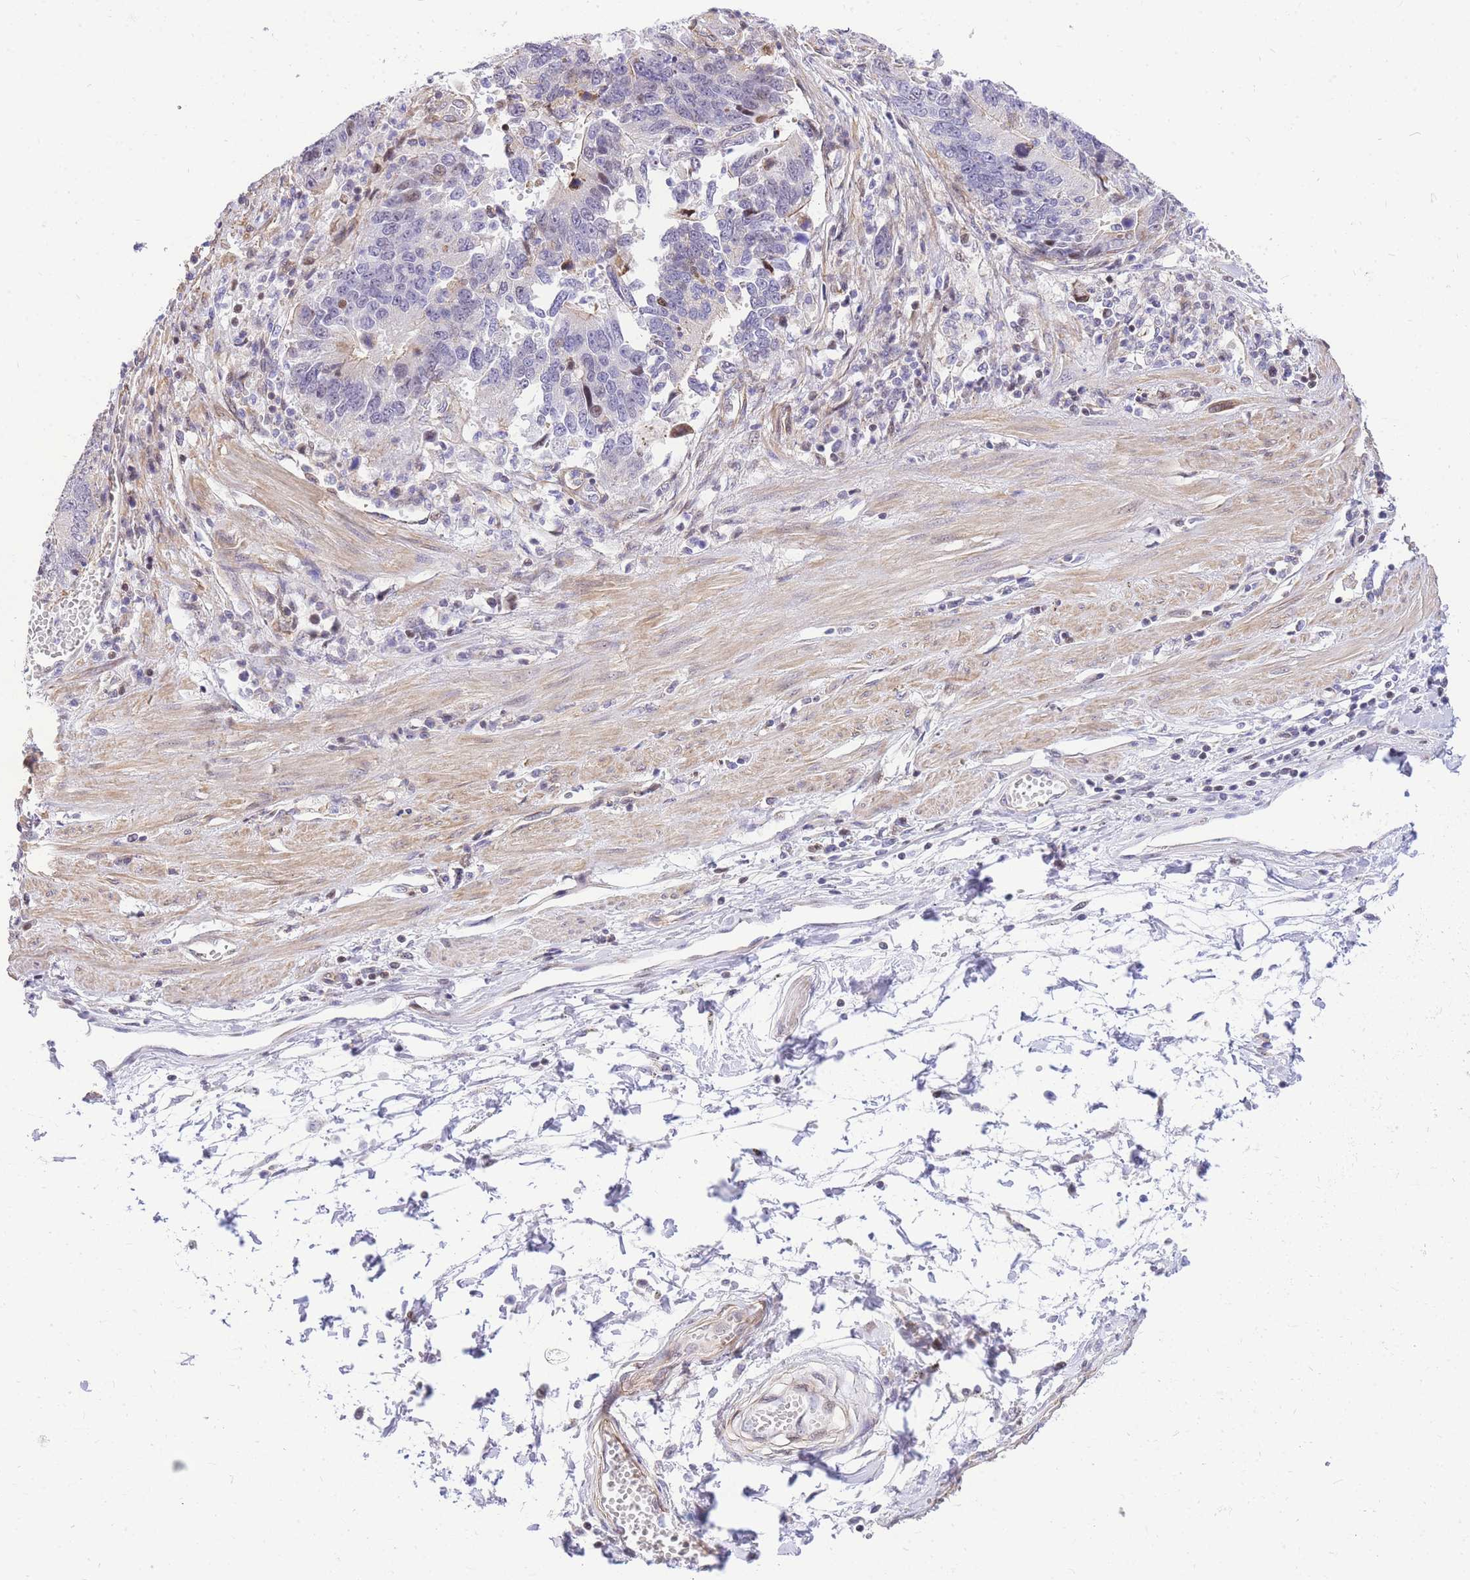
{"staining": {"intensity": "negative", "quantity": "none", "location": "none"}, "tissue": "stomach cancer", "cell_type": "Tumor cells", "image_type": "cancer", "snomed": [{"axis": "morphology", "description": "Adenocarcinoma, NOS"}, {"axis": "topography", "description": "Stomach"}], "caption": "Immunohistochemistry image of neoplastic tissue: human stomach cancer (adenocarcinoma) stained with DAB (3,3'-diaminobenzidine) reveals no significant protein staining in tumor cells.", "gene": "S100PBP", "patient": {"sex": "male", "age": 59}}